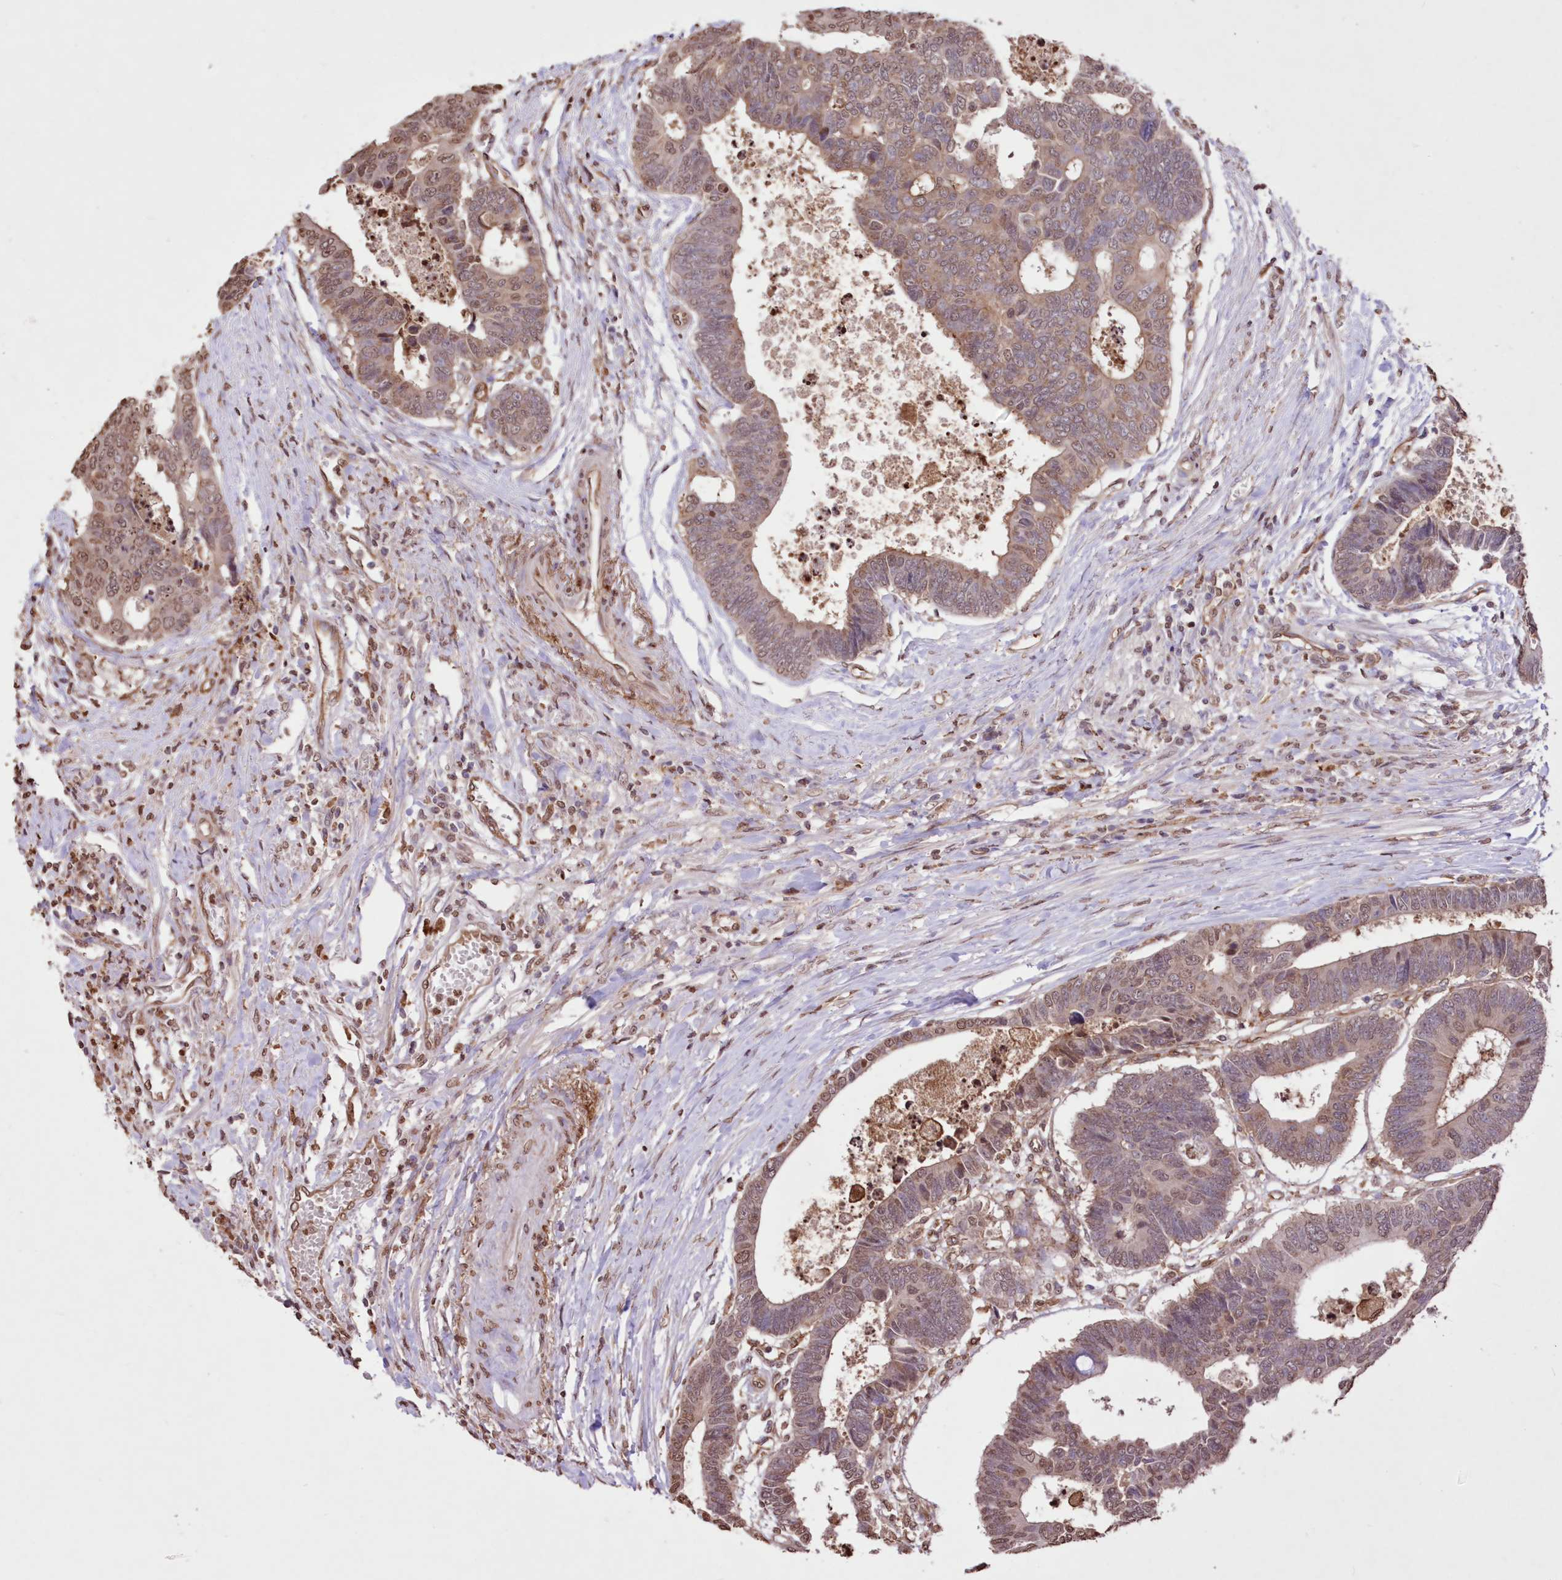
{"staining": {"intensity": "moderate", "quantity": ">75%", "location": "cytoplasmic/membranous,nuclear"}, "tissue": "colorectal cancer", "cell_type": "Tumor cells", "image_type": "cancer", "snomed": [{"axis": "morphology", "description": "Adenocarcinoma, NOS"}, {"axis": "topography", "description": "Rectum"}], "caption": "The micrograph exhibits a brown stain indicating the presence of a protein in the cytoplasmic/membranous and nuclear of tumor cells in colorectal adenocarcinoma. Nuclei are stained in blue.", "gene": "FCHO2", "patient": {"sex": "male", "age": 84}}